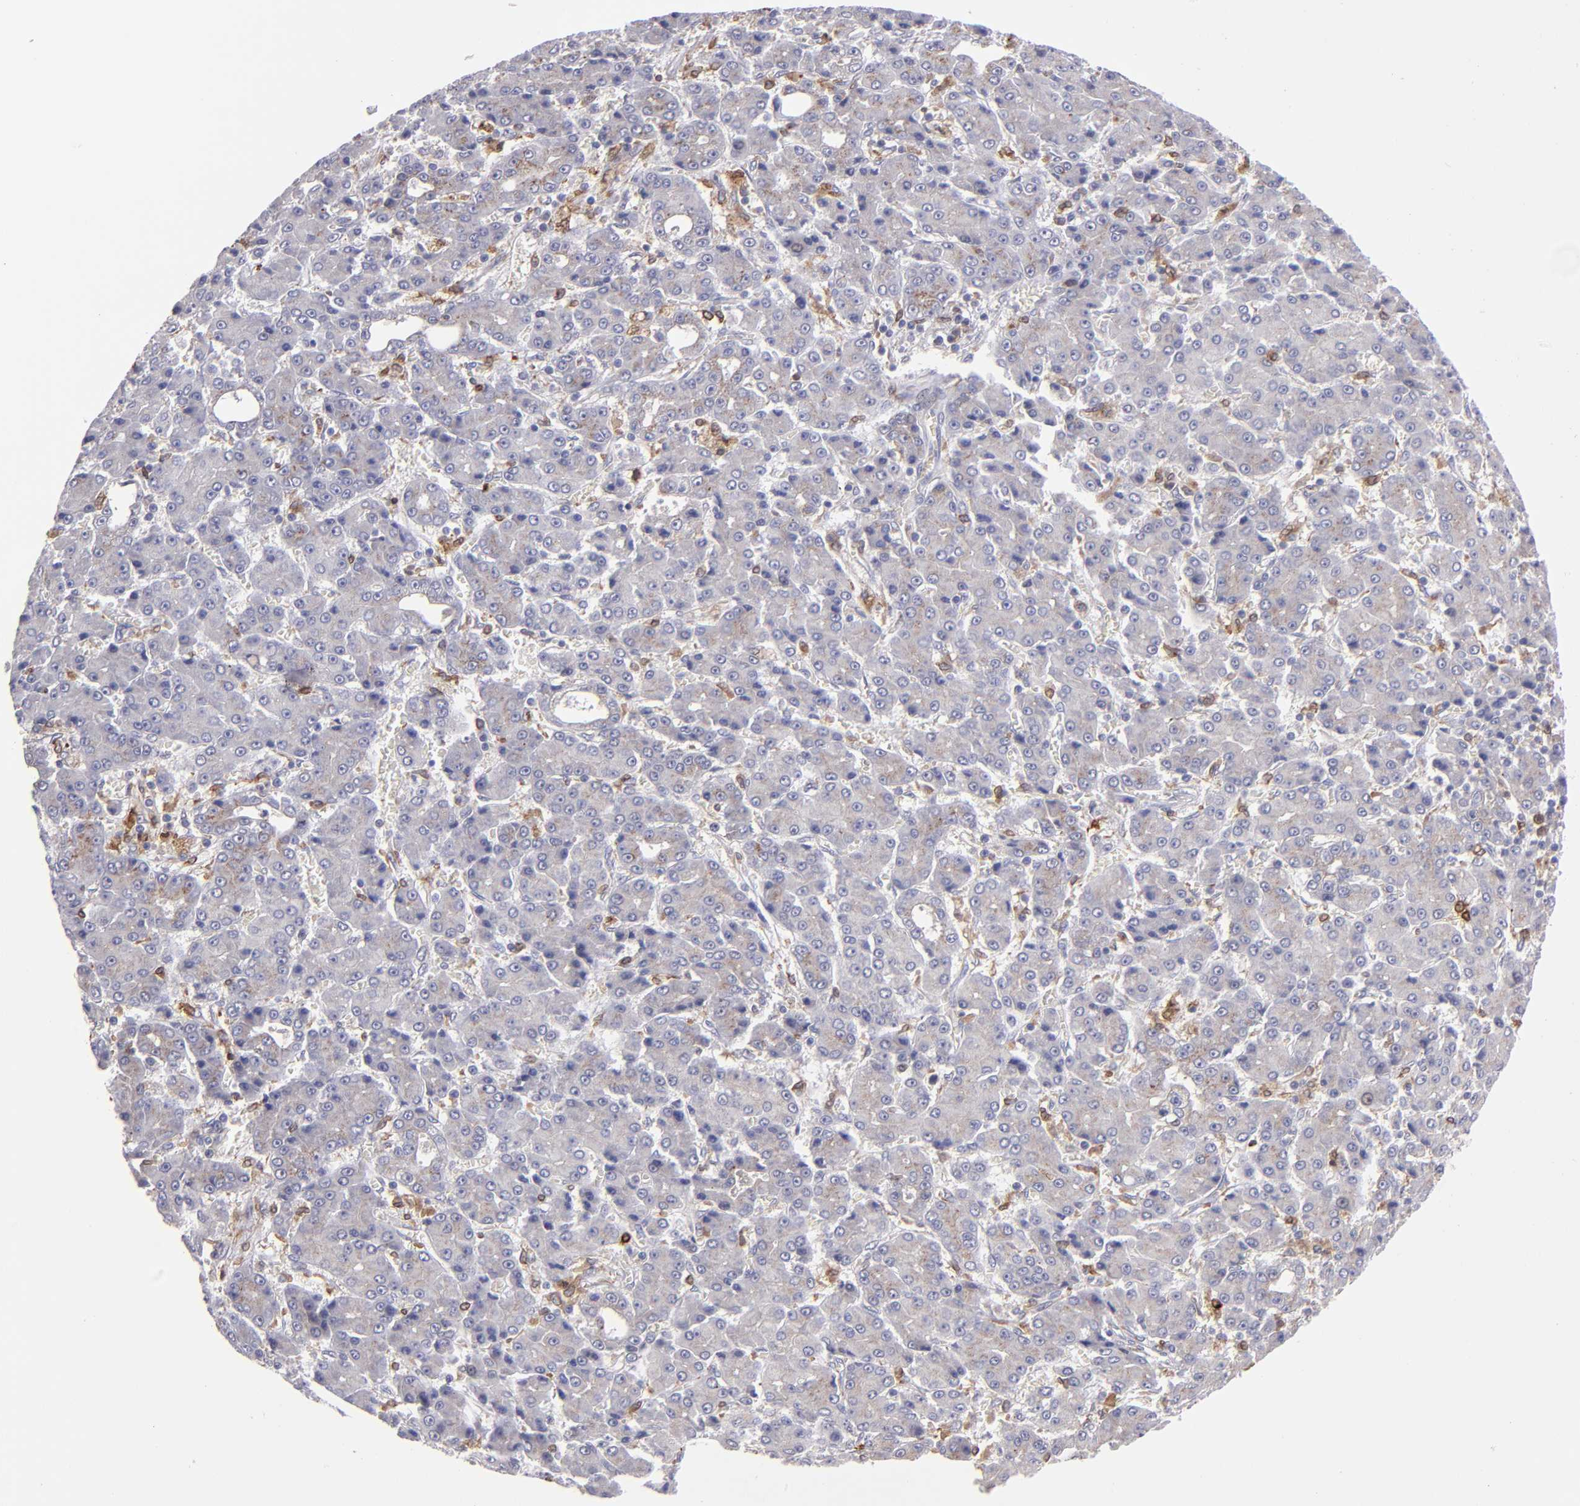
{"staining": {"intensity": "weak", "quantity": "<25%", "location": "cytoplasmic/membranous"}, "tissue": "liver cancer", "cell_type": "Tumor cells", "image_type": "cancer", "snomed": [{"axis": "morphology", "description": "Carcinoma, Hepatocellular, NOS"}, {"axis": "topography", "description": "Liver"}], "caption": "High power microscopy histopathology image of an IHC photomicrograph of liver cancer, revealing no significant expression in tumor cells.", "gene": "PTGS1", "patient": {"sex": "male", "age": 69}}